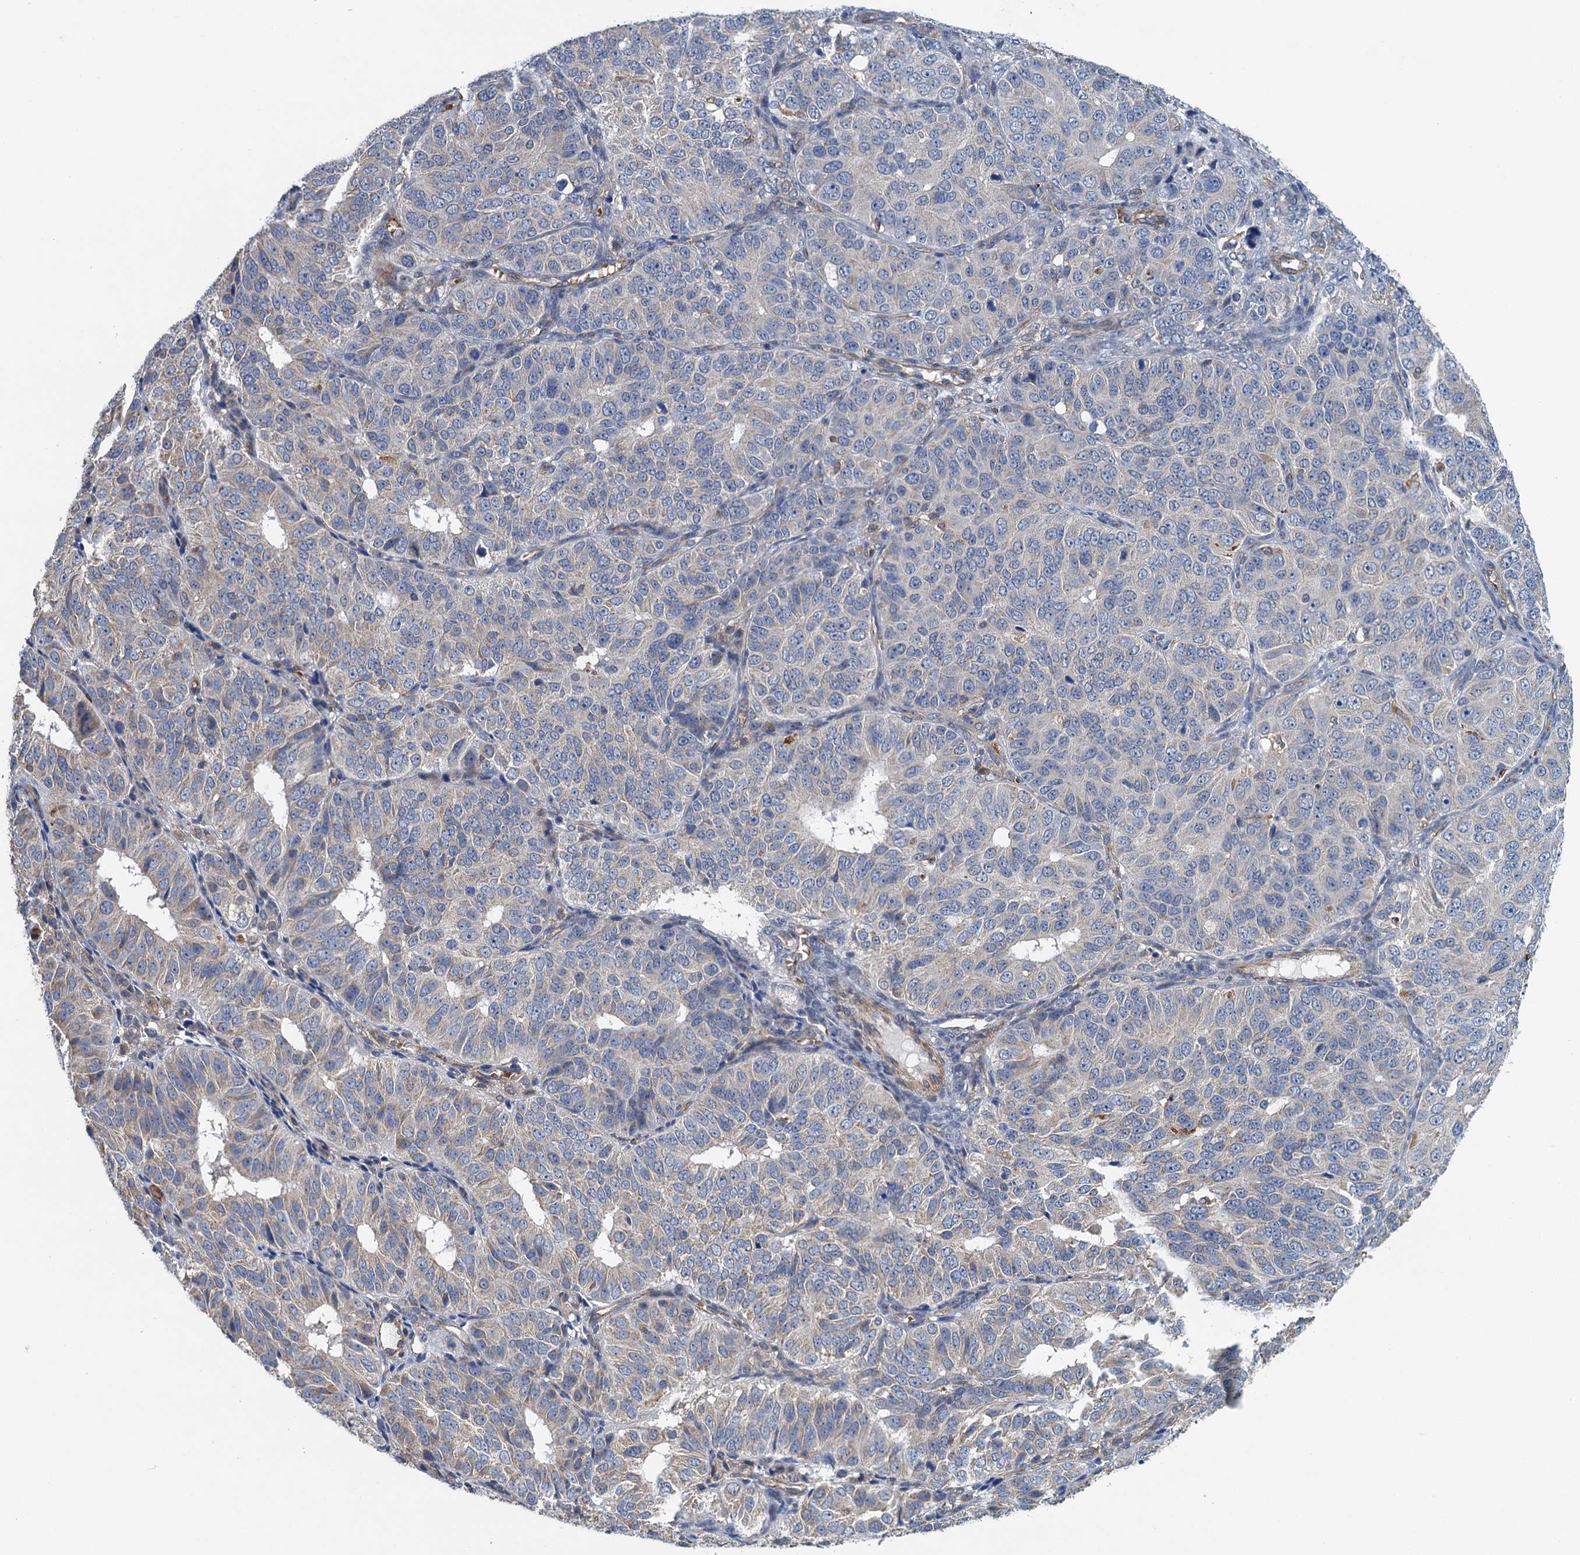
{"staining": {"intensity": "negative", "quantity": "none", "location": "none"}, "tissue": "ovarian cancer", "cell_type": "Tumor cells", "image_type": "cancer", "snomed": [{"axis": "morphology", "description": "Carcinoma, endometroid"}, {"axis": "topography", "description": "Ovary"}], "caption": "Immunohistochemistry (IHC) of human ovarian cancer (endometroid carcinoma) displays no staining in tumor cells.", "gene": "RSAD2", "patient": {"sex": "female", "age": 51}}